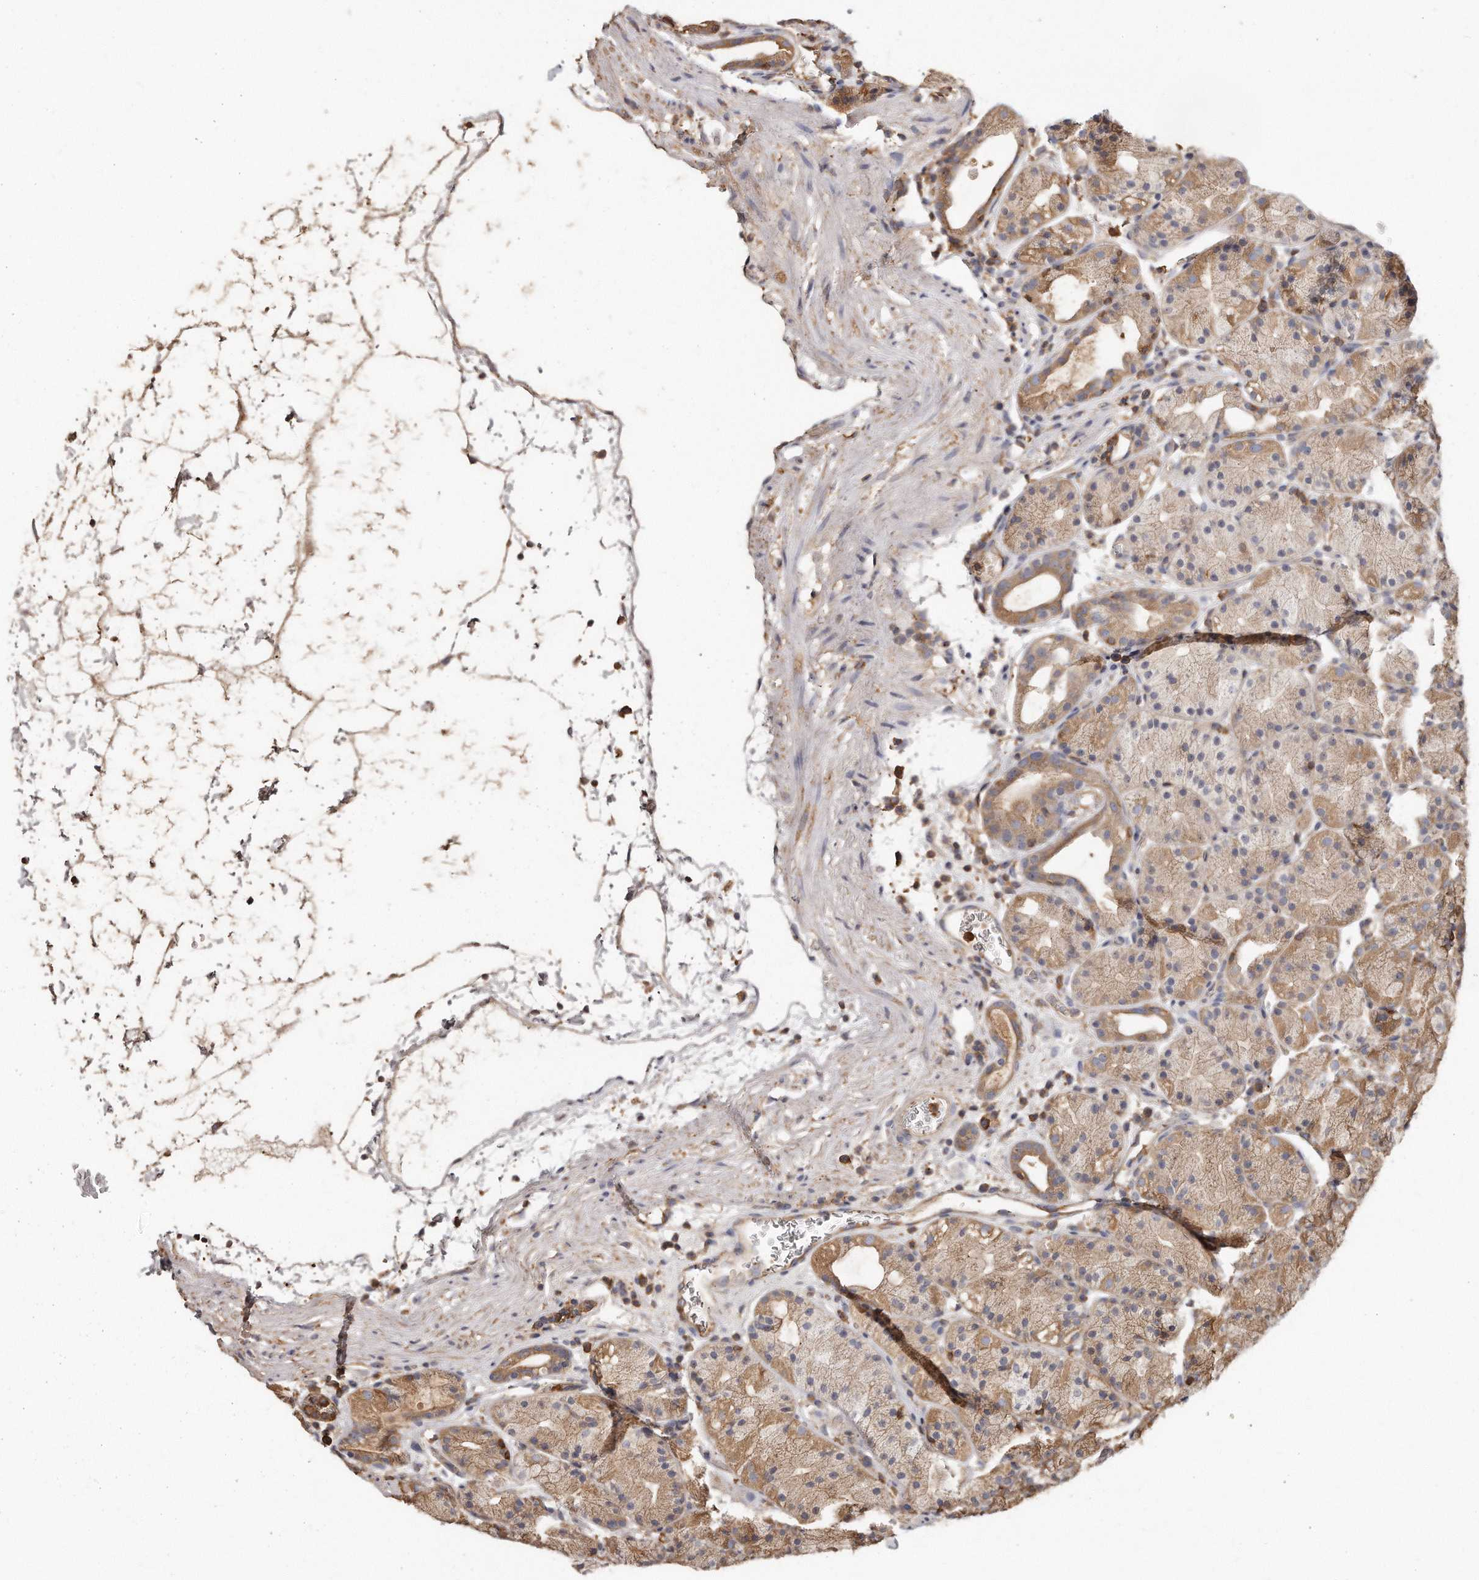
{"staining": {"intensity": "moderate", "quantity": ">75%", "location": "cytoplasmic/membranous"}, "tissue": "stomach", "cell_type": "Glandular cells", "image_type": "normal", "snomed": [{"axis": "morphology", "description": "Normal tissue, NOS"}, {"axis": "topography", "description": "Stomach, upper"}], "caption": "Benign stomach reveals moderate cytoplasmic/membranous positivity in approximately >75% of glandular cells The staining is performed using DAB brown chromogen to label protein expression. The nuclei are counter-stained blue using hematoxylin..", "gene": "CAP1", "patient": {"sex": "male", "age": 48}}